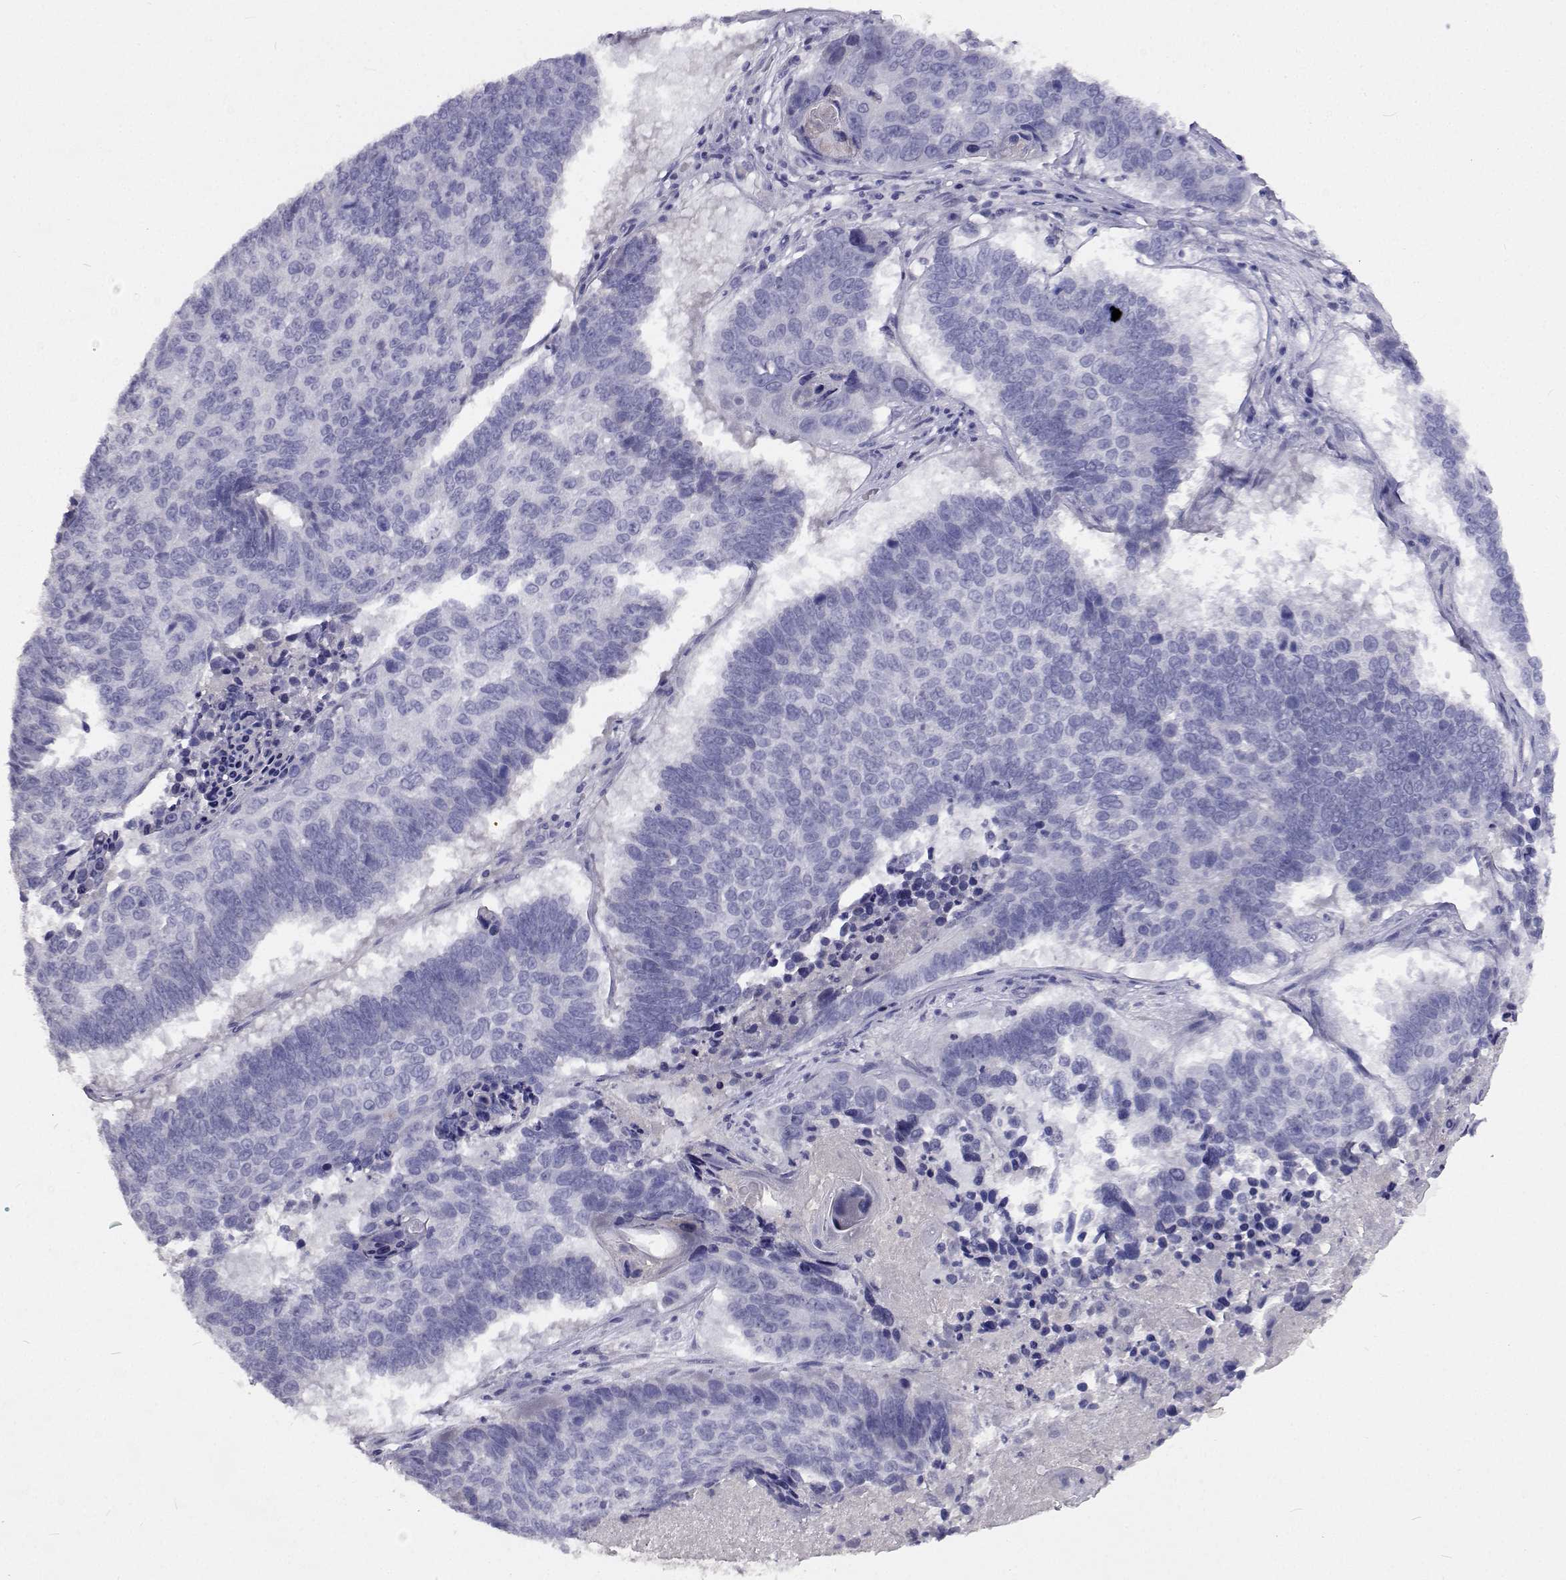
{"staining": {"intensity": "negative", "quantity": "none", "location": "none"}, "tissue": "lung cancer", "cell_type": "Tumor cells", "image_type": "cancer", "snomed": [{"axis": "morphology", "description": "Squamous cell carcinoma, NOS"}, {"axis": "topography", "description": "Lung"}], "caption": "Immunohistochemistry photomicrograph of neoplastic tissue: lung cancer (squamous cell carcinoma) stained with DAB (3,3'-diaminobenzidine) reveals no significant protein expression in tumor cells.", "gene": "CFAP44", "patient": {"sex": "male", "age": 73}}